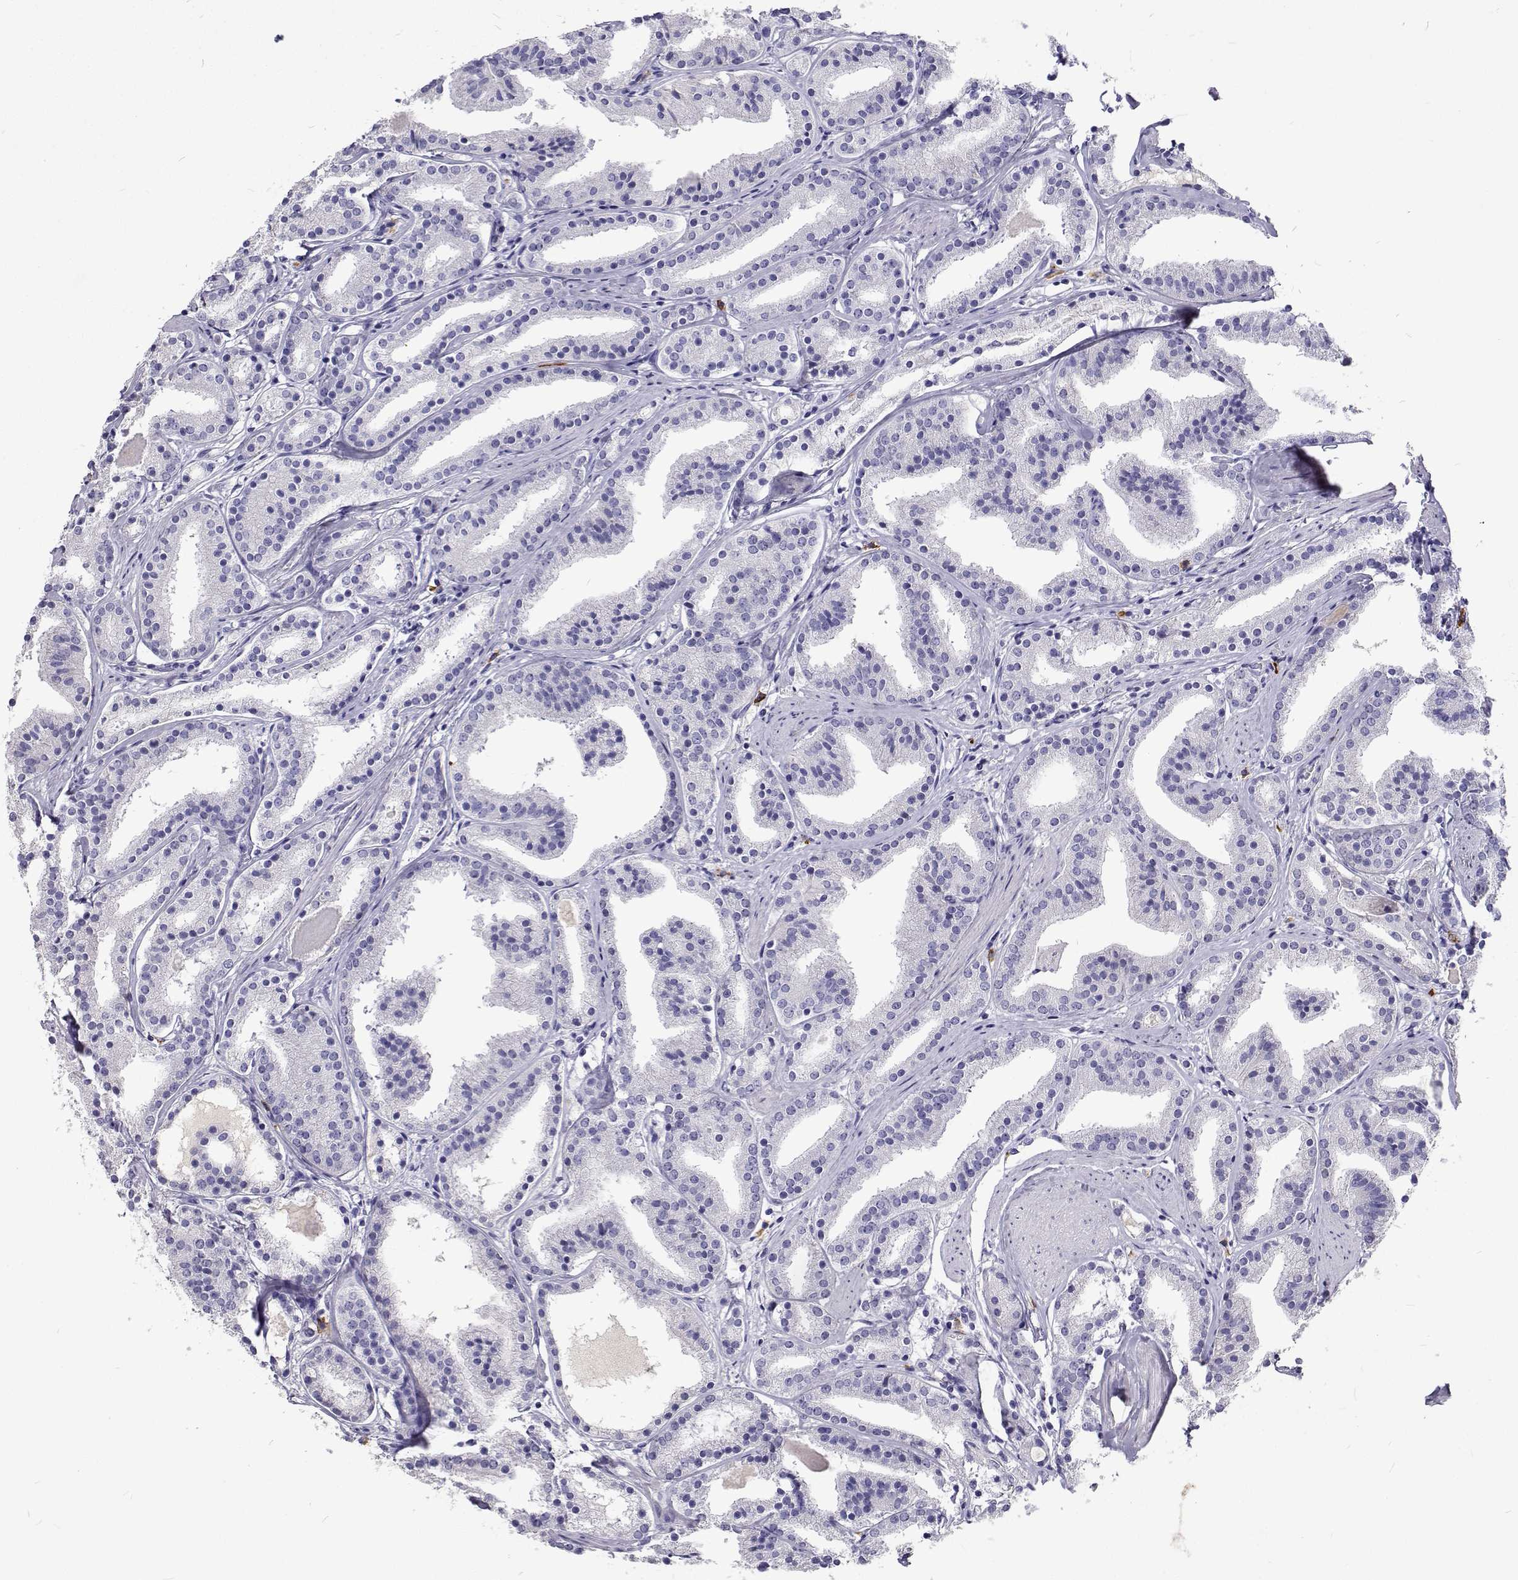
{"staining": {"intensity": "negative", "quantity": "none", "location": "none"}, "tissue": "prostate cancer", "cell_type": "Tumor cells", "image_type": "cancer", "snomed": [{"axis": "morphology", "description": "Adenocarcinoma, High grade"}, {"axis": "topography", "description": "Prostate"}], "caption": "This is an immunohistochemistry (IHC) histopathology image of human adenocarcinoma (high-grade) (prostate). There is no expression in tumor cells.", "gene": "CFAP44", "patient": {"sex": "male", "age": 63}}